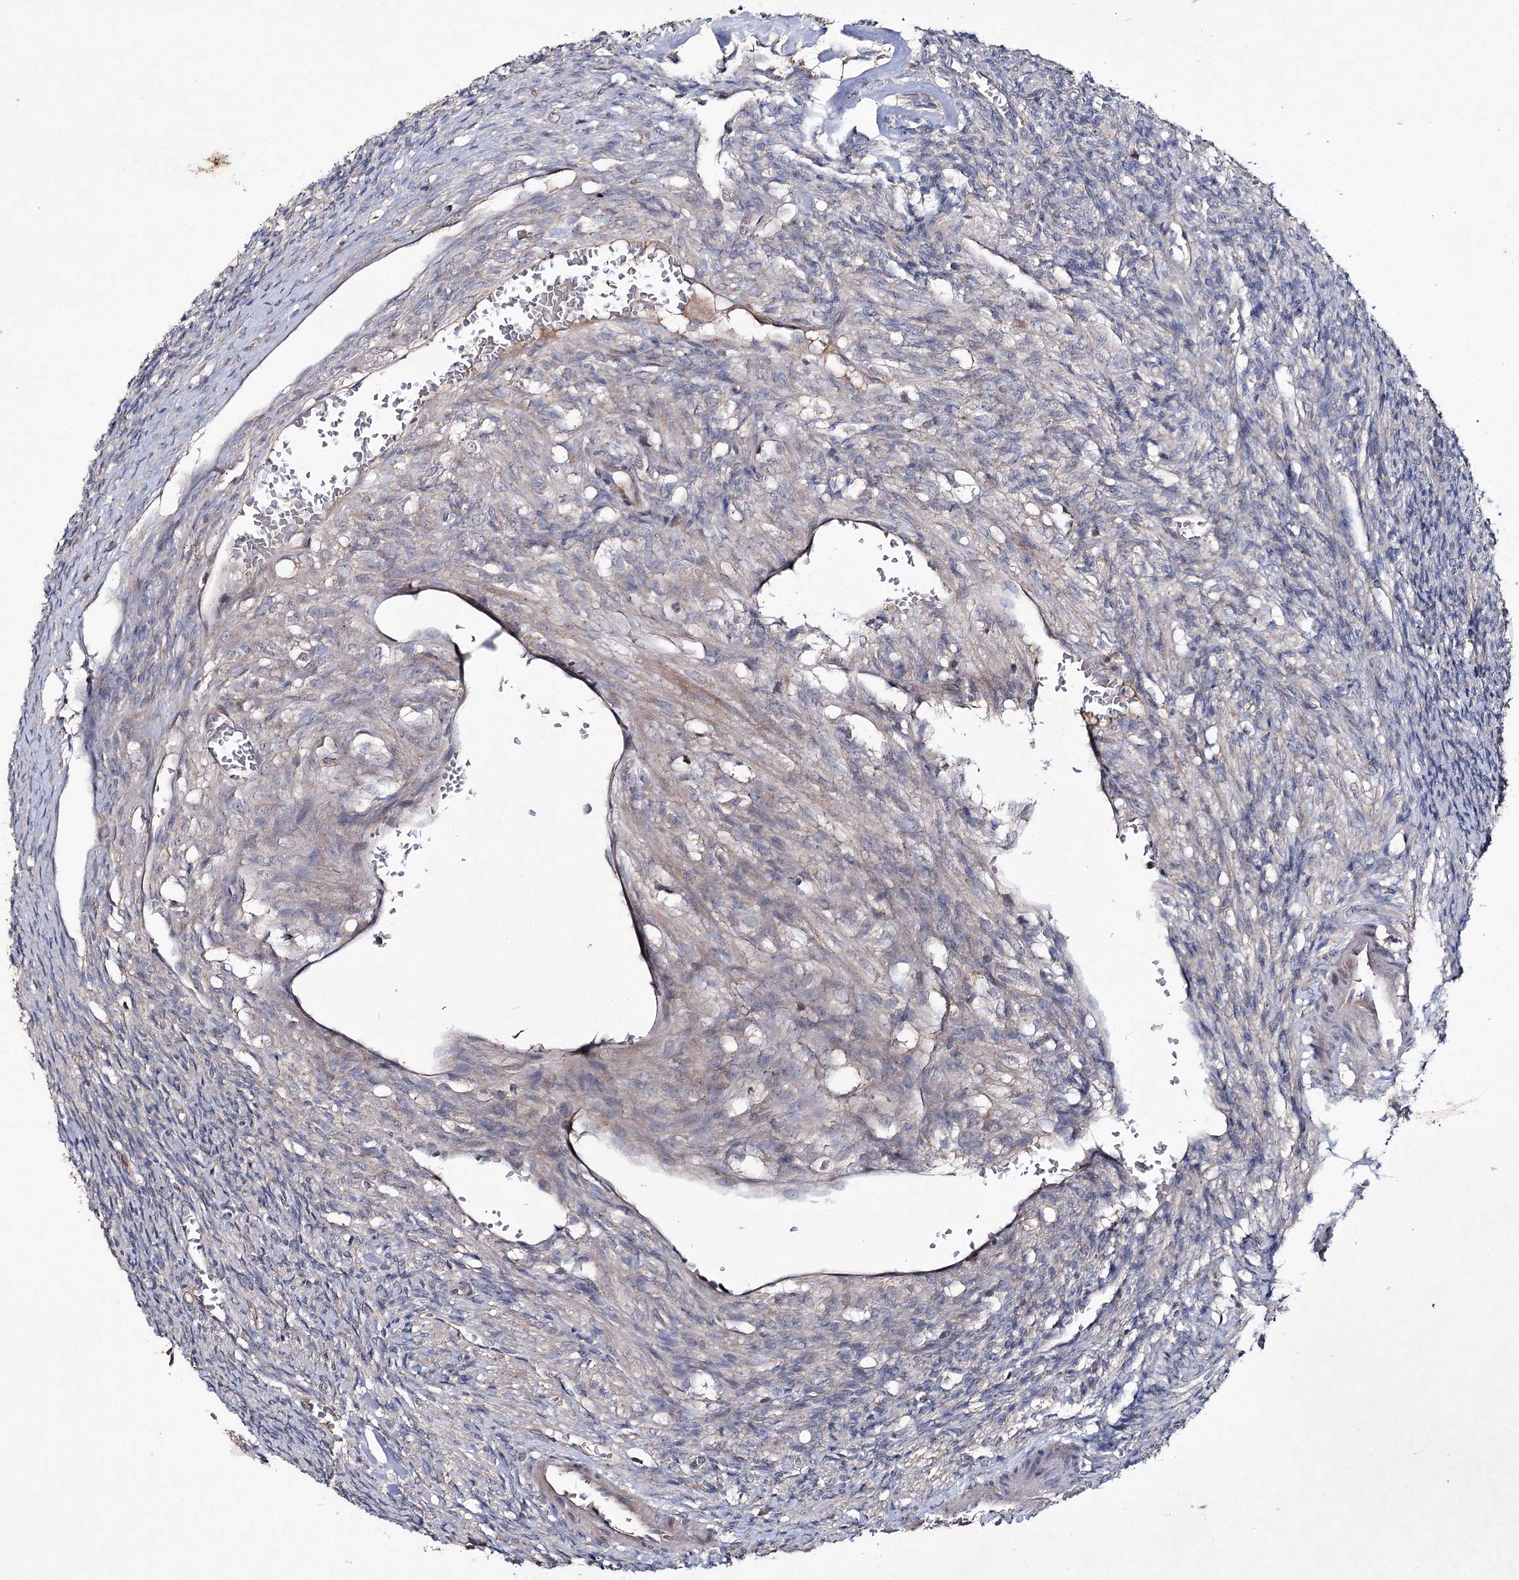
{"staining": {"intensity": "negative", "quantity": "none", "location": "none"}, "tissue": "ovary", "cell_type": "Ovarian stroma cells", "image_type": "normal", "snomed": [{"axis": "morphology", "description": "Normal tissue, NOS"}, {"axis": "topography", "description": "Ovary"}], "caption": "A high-resolution micrograph shows immunohistochemistry (IHC) staining of normal ovary, which exhibits no significant positivity in ovarian stroma cells. (DAB immunohistochemistry (IHC) visualized using brightfield microscopy, high magnification).", "gene": "SEMA4G", "patient": {"sex": "female", "age": 27}}